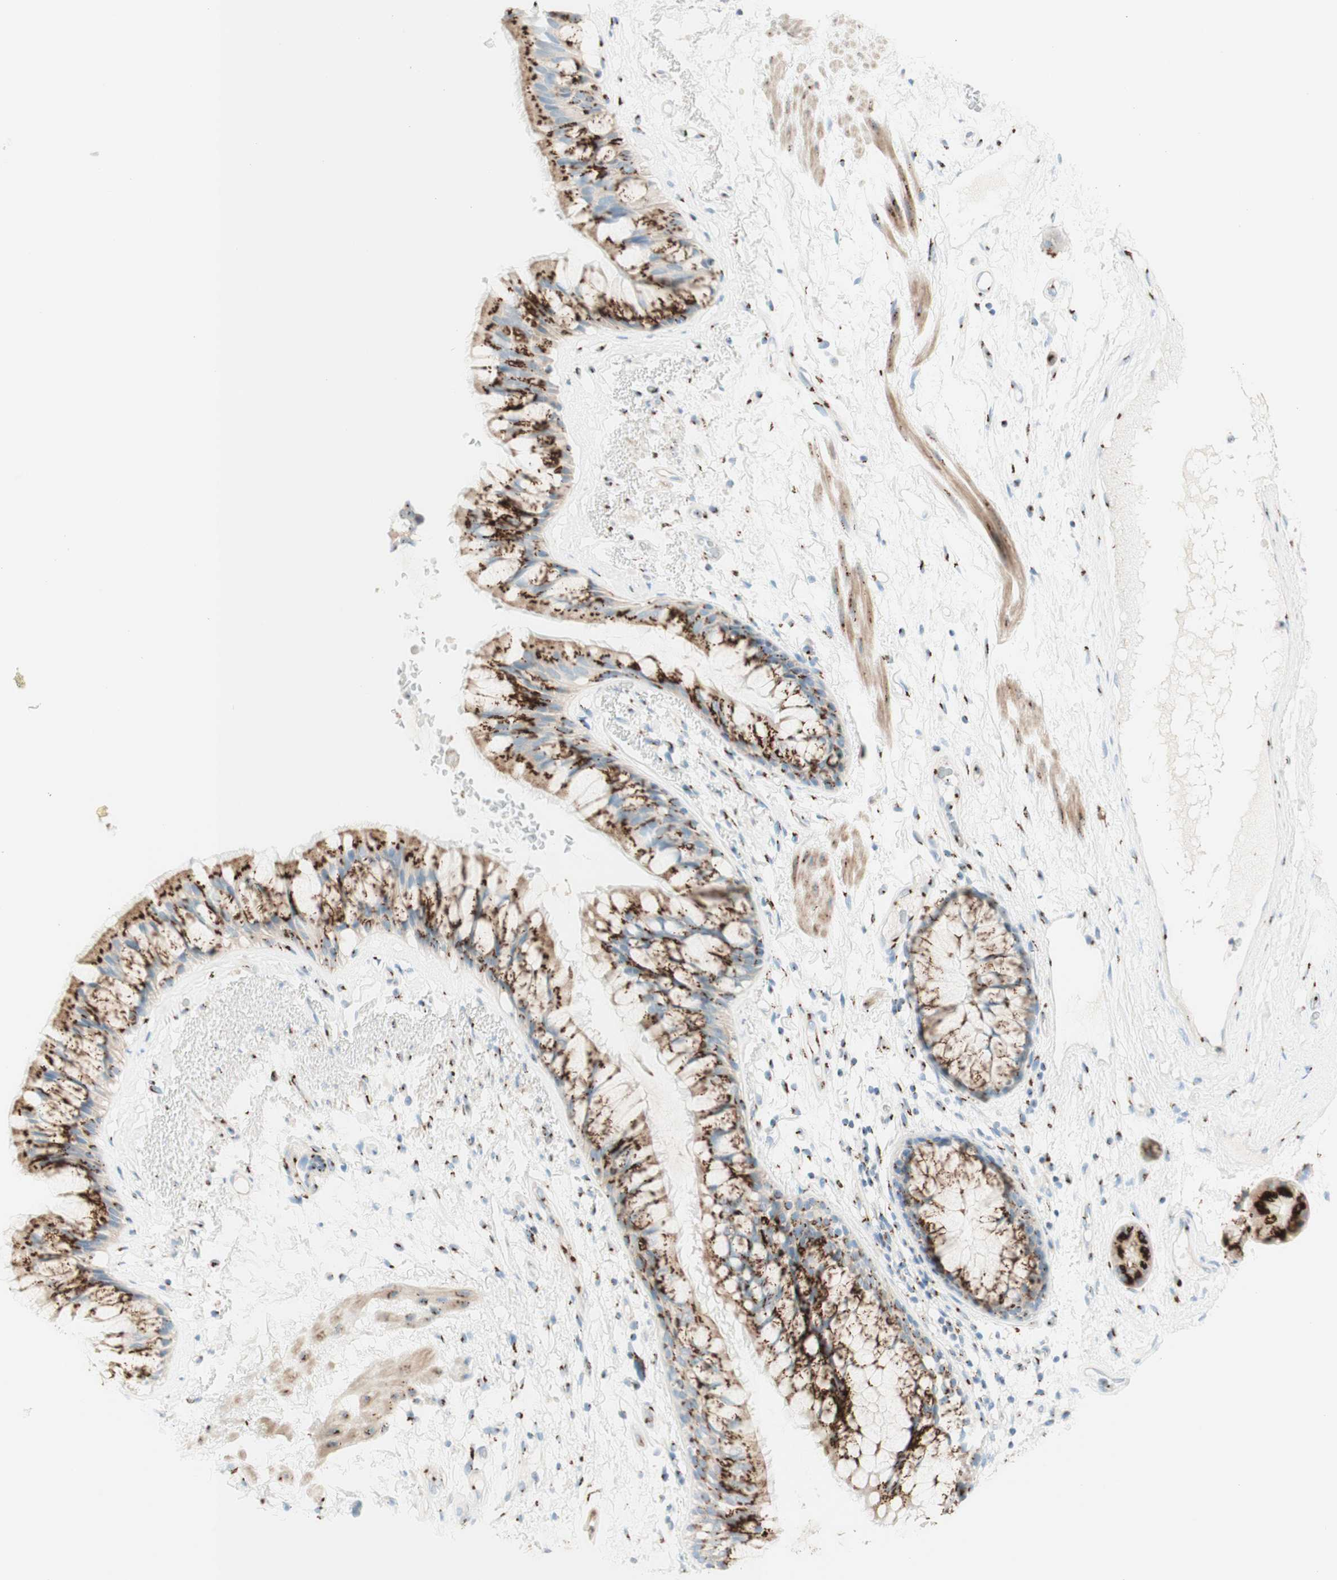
{"staining": {"intensity": "strong", "quantity": ">75%", "location": "cytoplasmic/membranous"}, "tissue": "bronchus", "cell_type": "Respiratory epithelial cells", "image_type": "normal", "snomed": [{"axis": "morphology", "description": "Normal tissue, NOS"}, {"axis": "topography", "description": "Bronchus"}], "caption": "A micrograph of human bronchus stained for a protein shows strong cytoplasmic/membranous brown staining in respiratory epithelial cells. The staining is performed using DAB brown chromogen to label protein expression. The nuclei are counter-stained blue using hematoxylin.", "gene": "GOLGB1", "patient": {"sex": "male", "age": 66}}